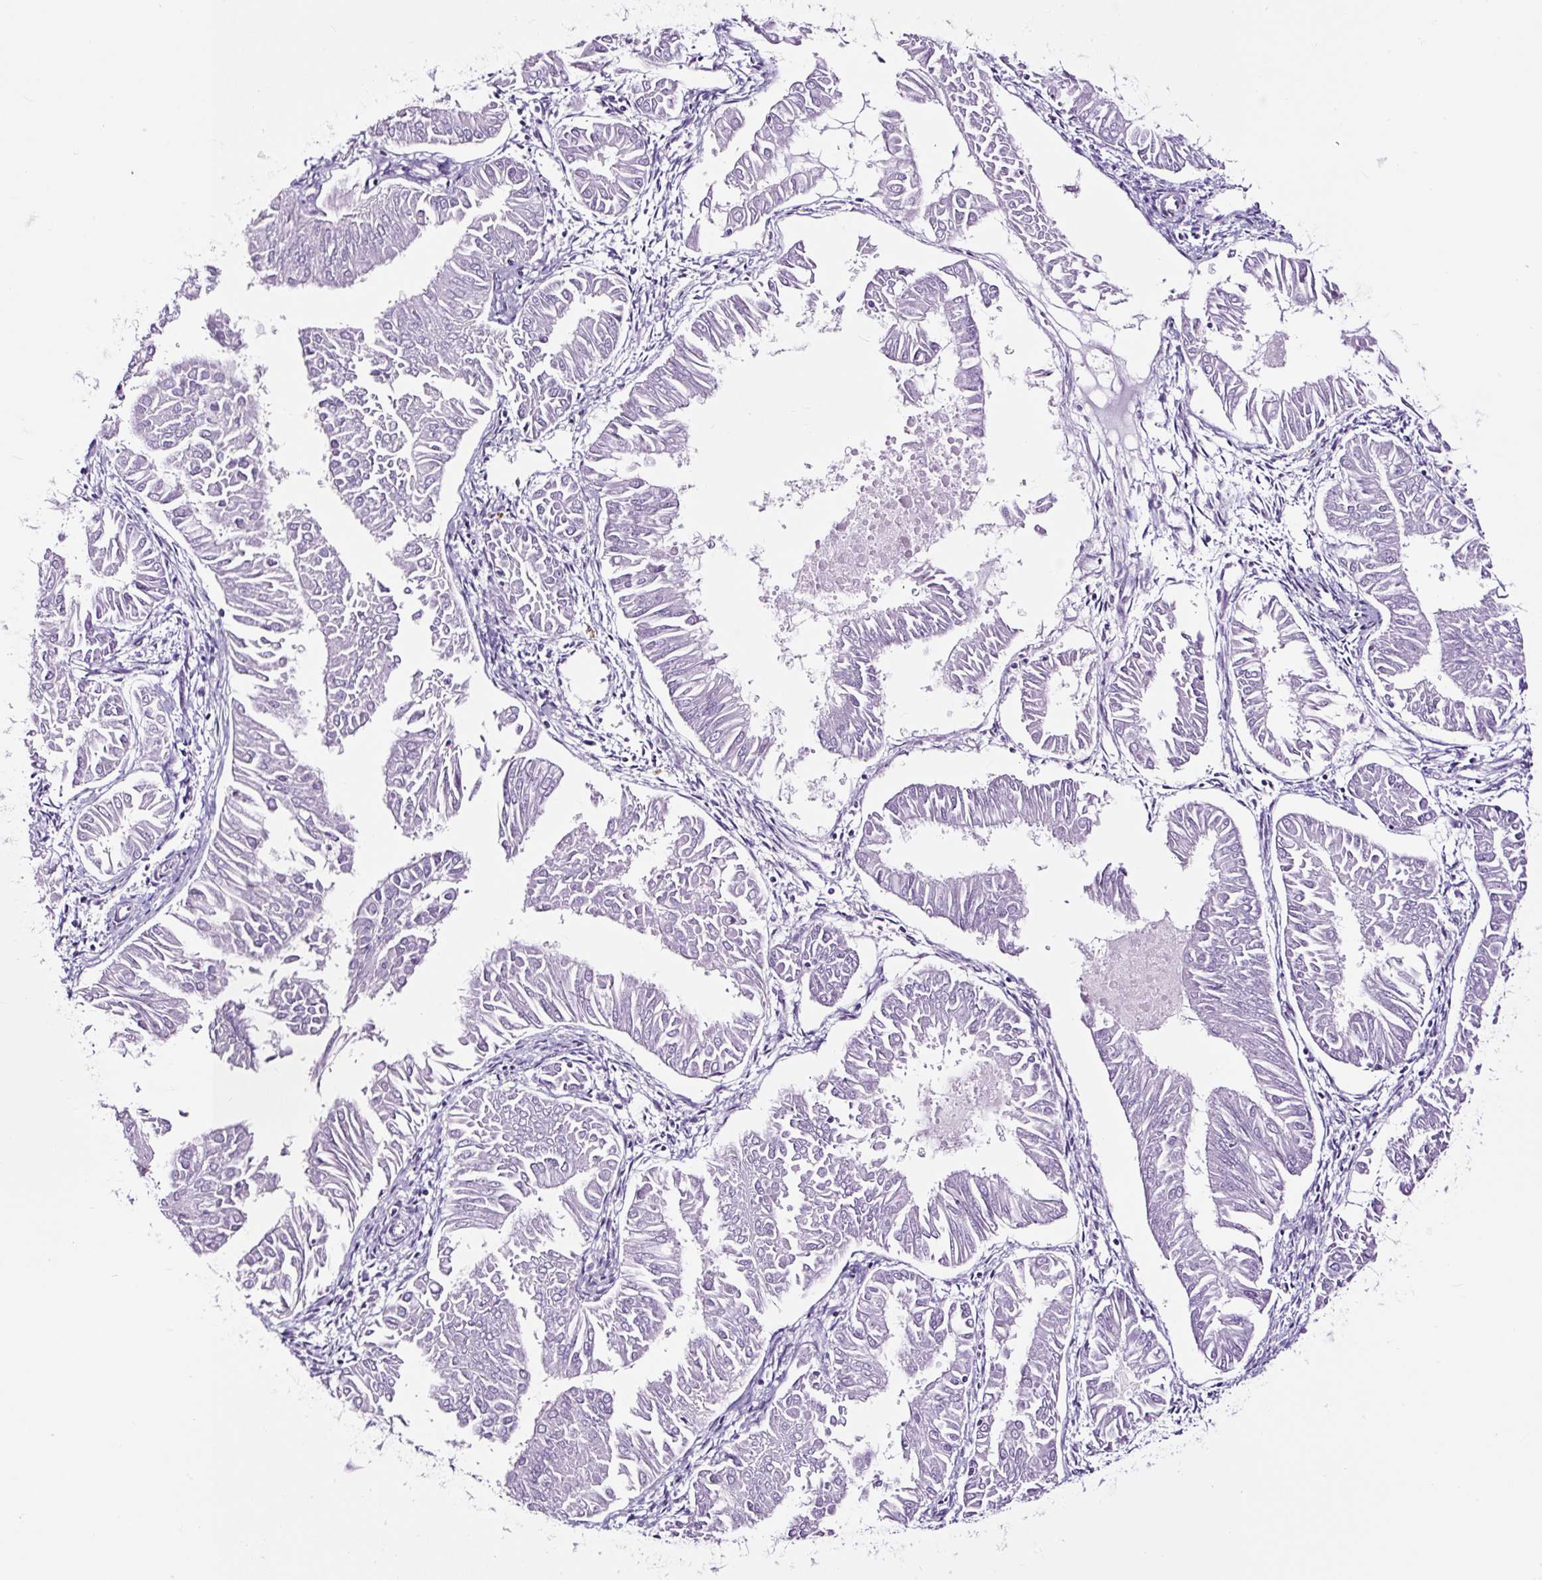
{"staining": {"intensity": "negative", "quantity": "none", "location": "none"}, "tissue": "endometrial cancer", "cell_type": "Tumor cells", "image_type": "cancer", "snomed": [{"axis": "morphology", "description": "Adenocarcinoma, NOS"}, {"axis": "topography", "description": "Endometrium"}], "caption": "Tumor cells show no significant staining in endometrial cancer.", "gene": "NPHS2", "patient": {"sex": "female", "age": 53}}